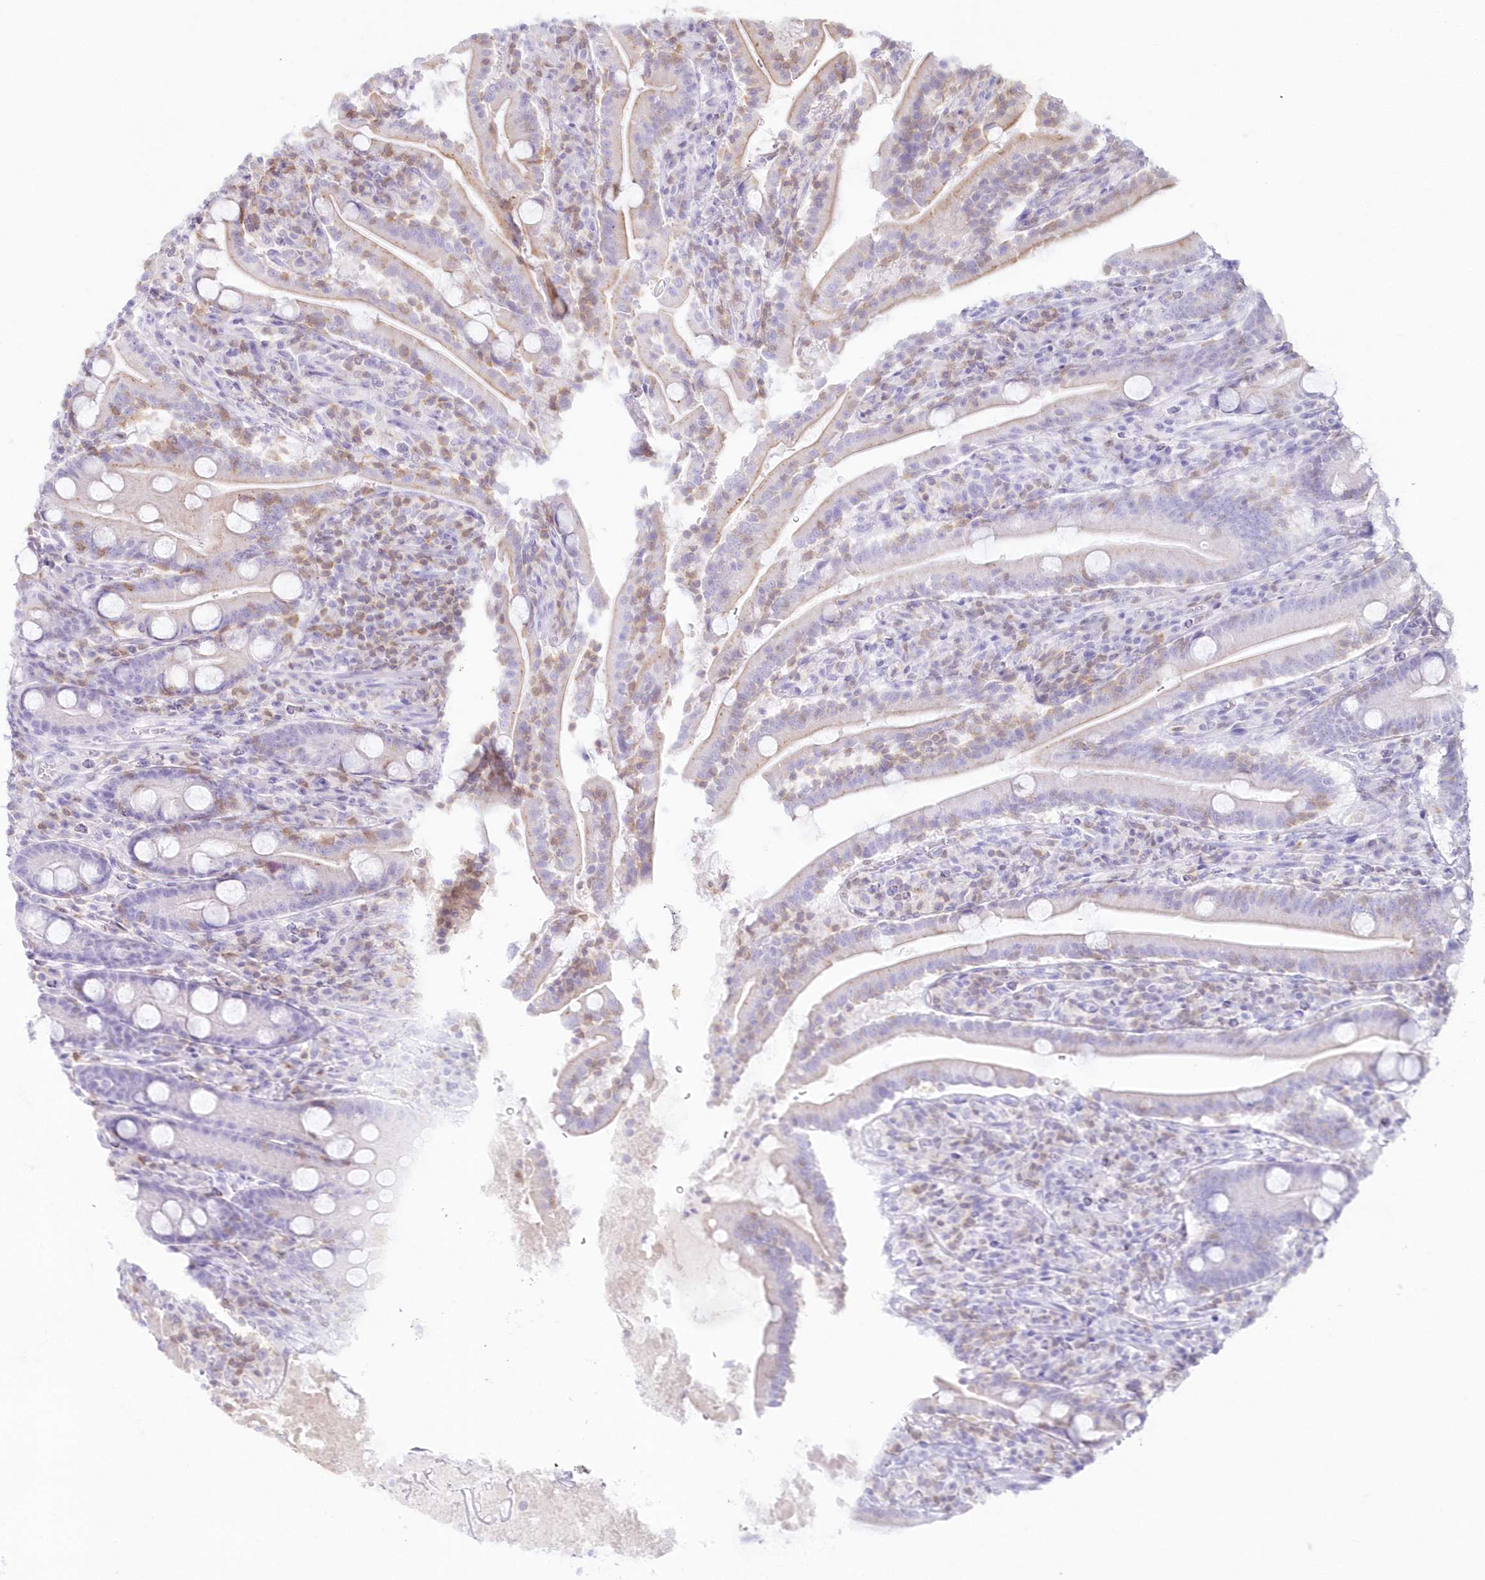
{"staining": {"intensity": "weak", "quantity": "<25%", "location": "cytoplasmic/membranous"}, "tissue": "duodenum", "cell_type": "Glandular cells", "image_type": "normal", "snomed": [{"axis": "morphology", "description": "Normal tissue, NOS"}, {"axis": "topography", "description": "Duodenum"}], "caption": "The photomicrograph displays no staining of glandular cells in normal duodenum.", "gene": "MTMR3", "patient": {"sex": "male", "age": 35}}